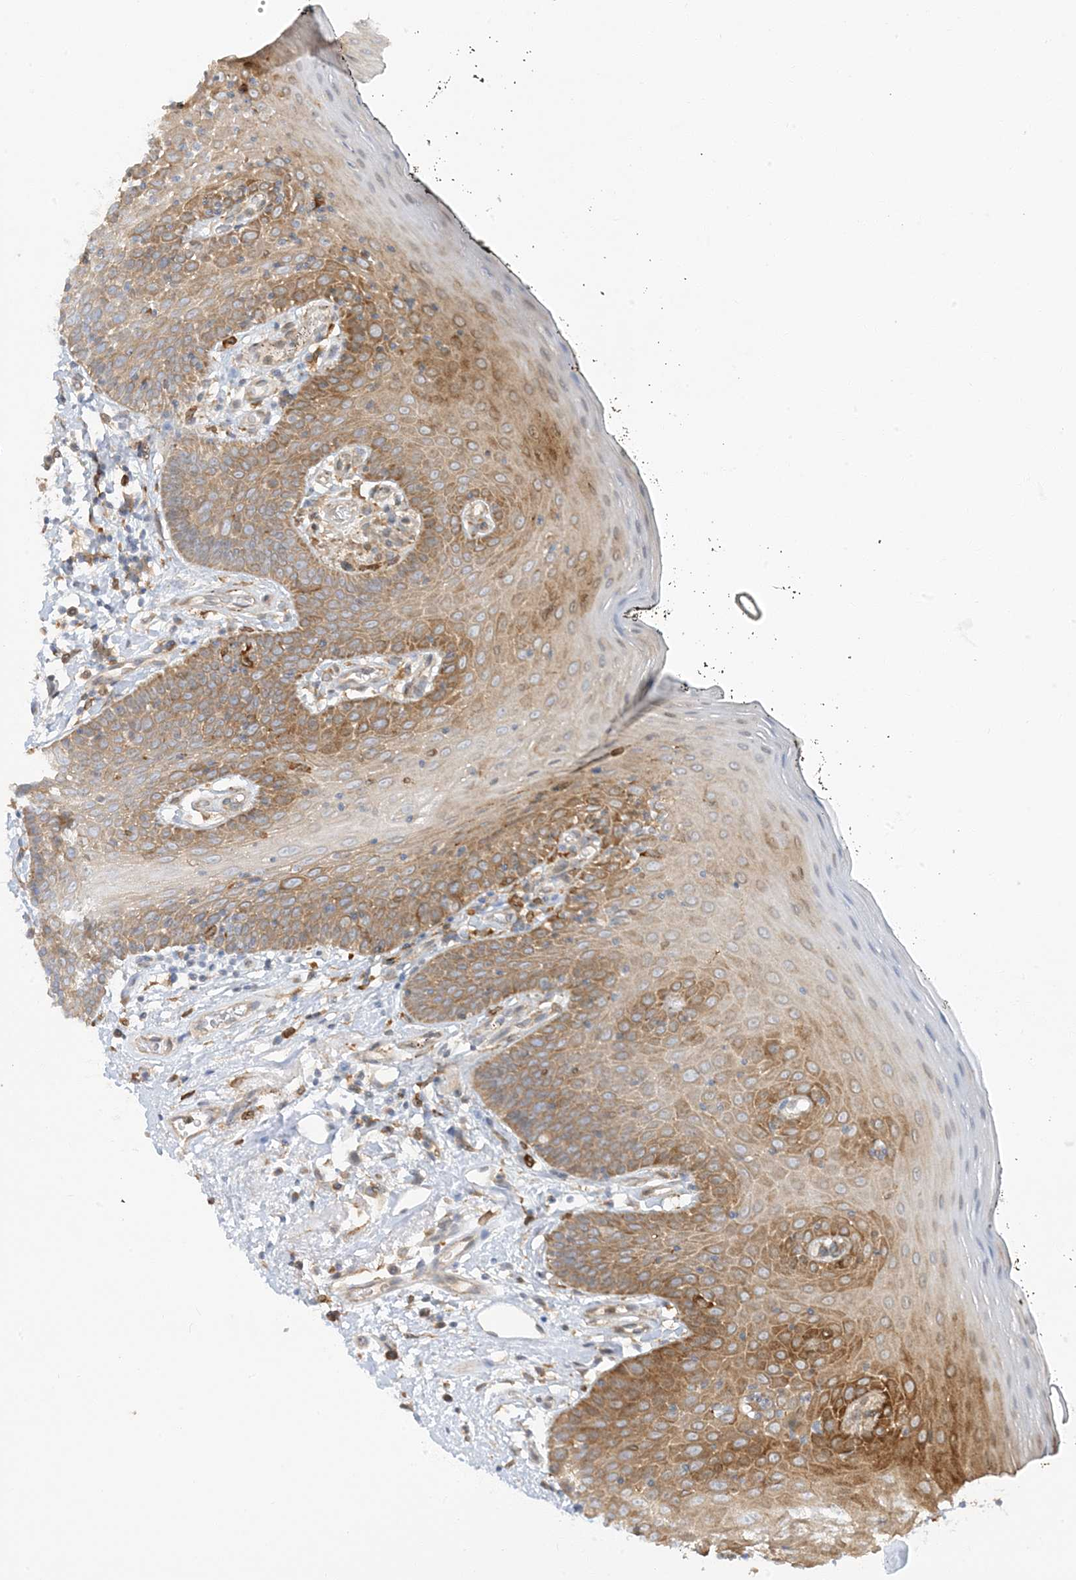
{"staining": {"intensity": "moderate", "quantity": ">75%", "location": "cytoplasmic/membranous"}, "tissue": "oral mucosa", "cell_type": "Squamous epithelial cells", "image_type": "normal", "snomed": [{"axis": "morphology", "description": "Normal tissue, NOS"}, {"axis": "topography", "description": "Oral tissue"}], "caption": "Immunohistochemical staining of unremarkable human oral mucosa displays medium levels of moderate cytoplasmic/membranous expression in about >75% of squamous epithelial cells. (DAB (3,3'-diaminobenzidine) IHC, brown staining for protein, blue staining for nuclei).", "gene": "SCARF2", "patient": {"sex": "male", "age": 74}}